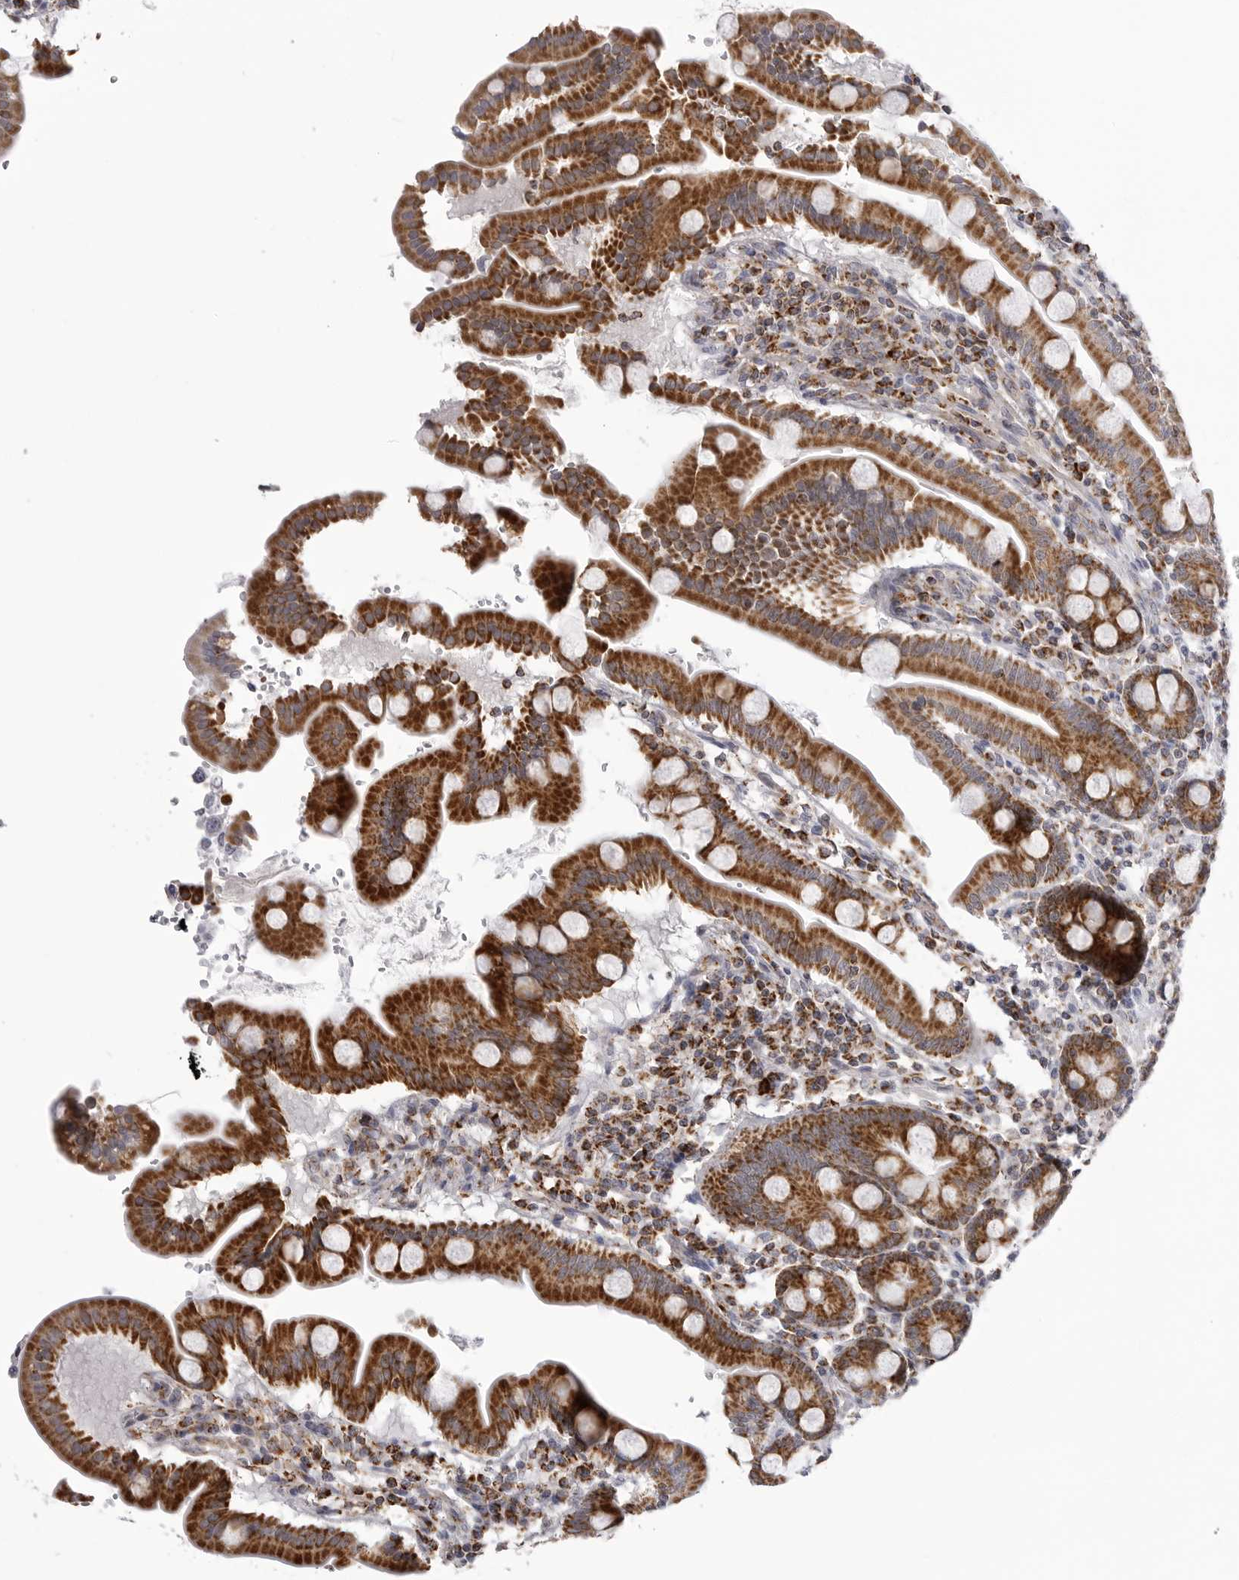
{"staining": {"intensity": "strong", "quantity": ">75%", "location": "cytoplasmic/membranous"}, "tissue": "duodenum", "cell_type": "Glandular cells", "image_type": "normal", "snomed": [{"axis": "morphology", "description": "Normal tissue, NOS"}, {"axis": "topography", "description": "Duodenum"}], "caption": "The histopathology image displays staining of benign duodenum, revealing strong cytoplasmic/membranous protein expression (brown color) within glandular cells. Immunohistochemistry stains the protein in brown and the nuclei are stained blue.", "gene": "TUFM", "patient": {"sex": "male", "age": 50}}